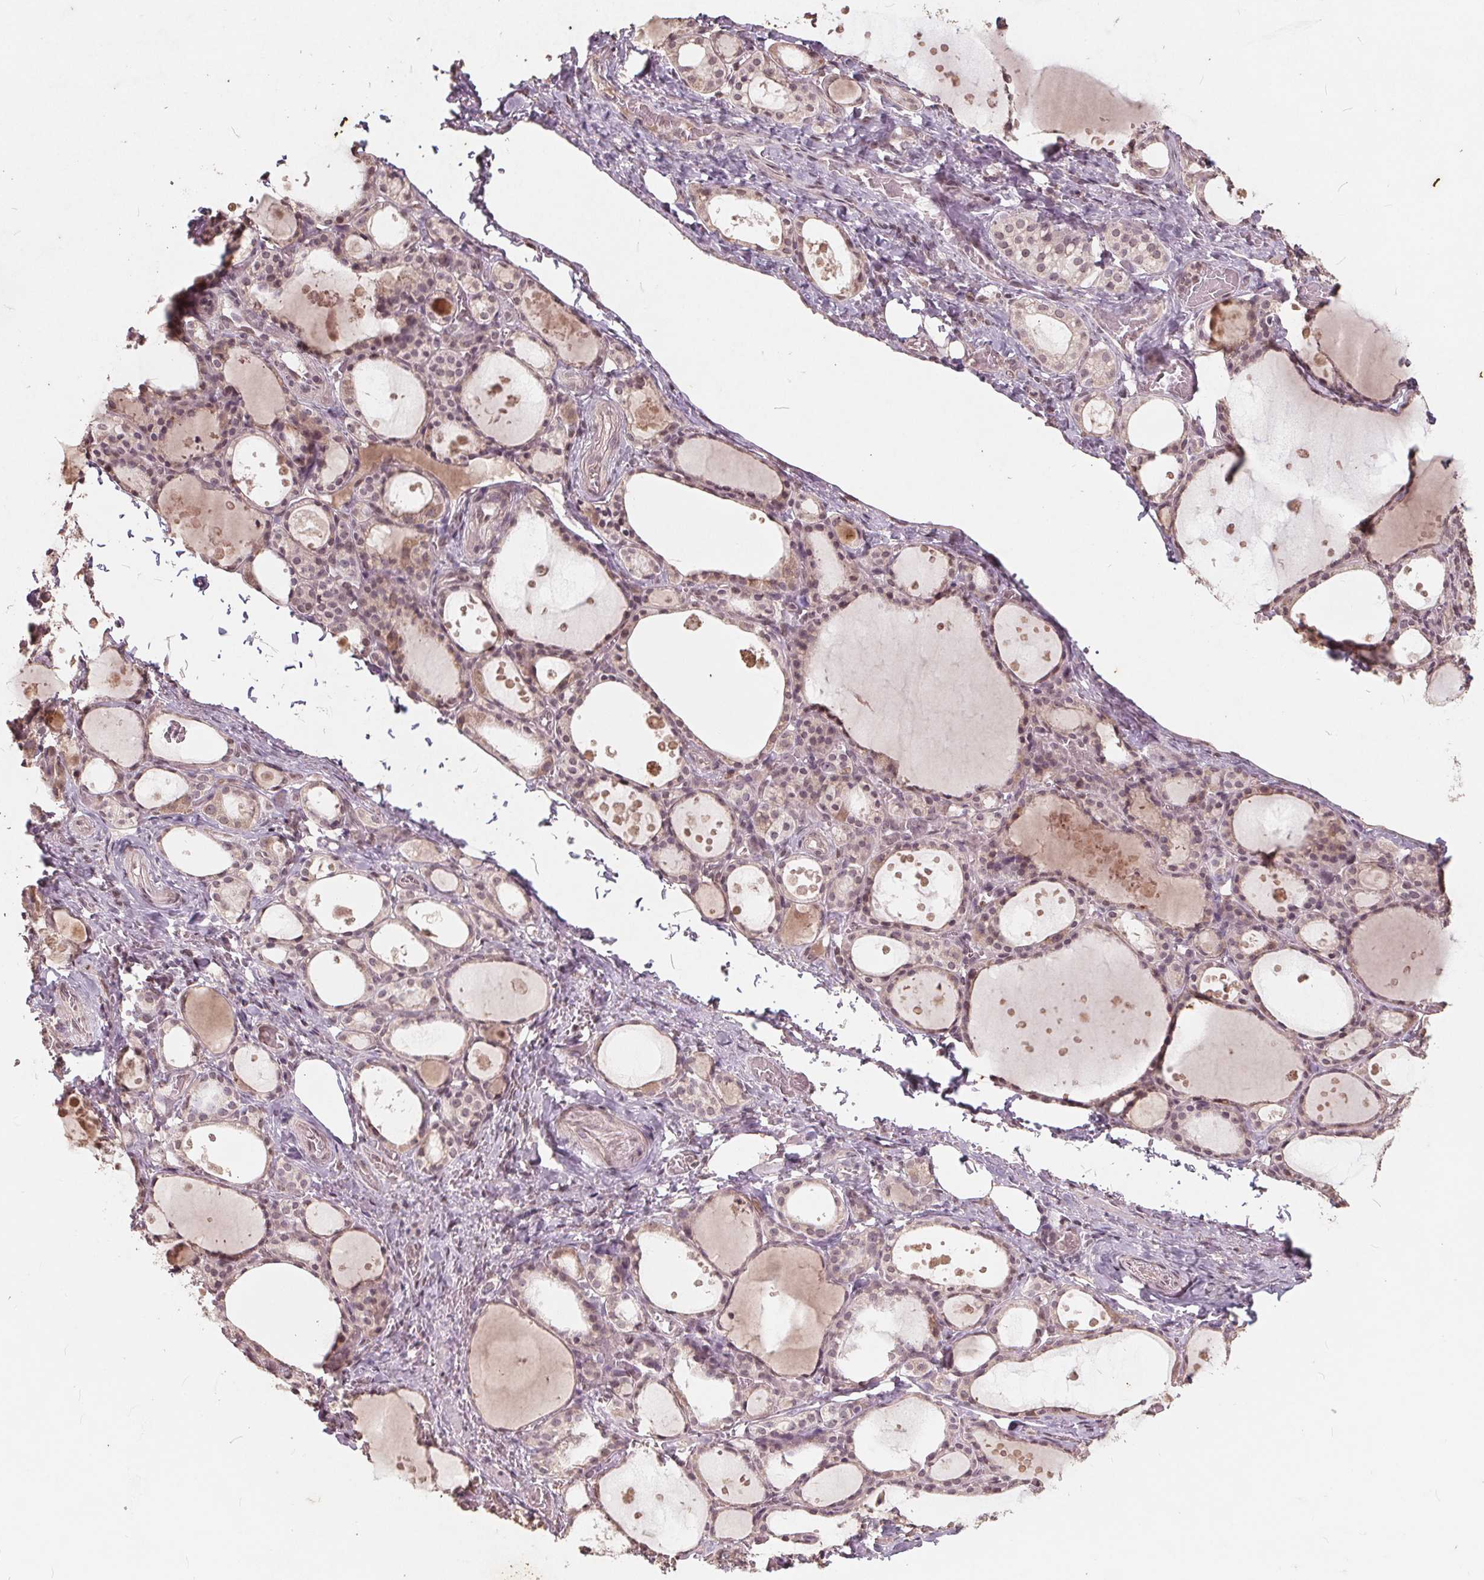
{"staining": {"intensity": "weak", "quantity": ">75%", "location": "nuclear"}, "tissue": "thyroid gland", "cell_type": "Glandular cells", "image_type": "normal", "snomed": [{"axis": "morphology", "description": "Normal tissue, NOS"}, {"axis": "topography", "description": "Thyroid gland"}], "caption": "Thyroid gland stained with immunohistochemistry (IHC) exhibits weak nuclear expression in approximately >75% of glandular cells. The protein of interest is shown in brown color, while the nuclei are stained blue.", "gene": "DNMT3B", "patient": {"sex": "male", "age": 68}}